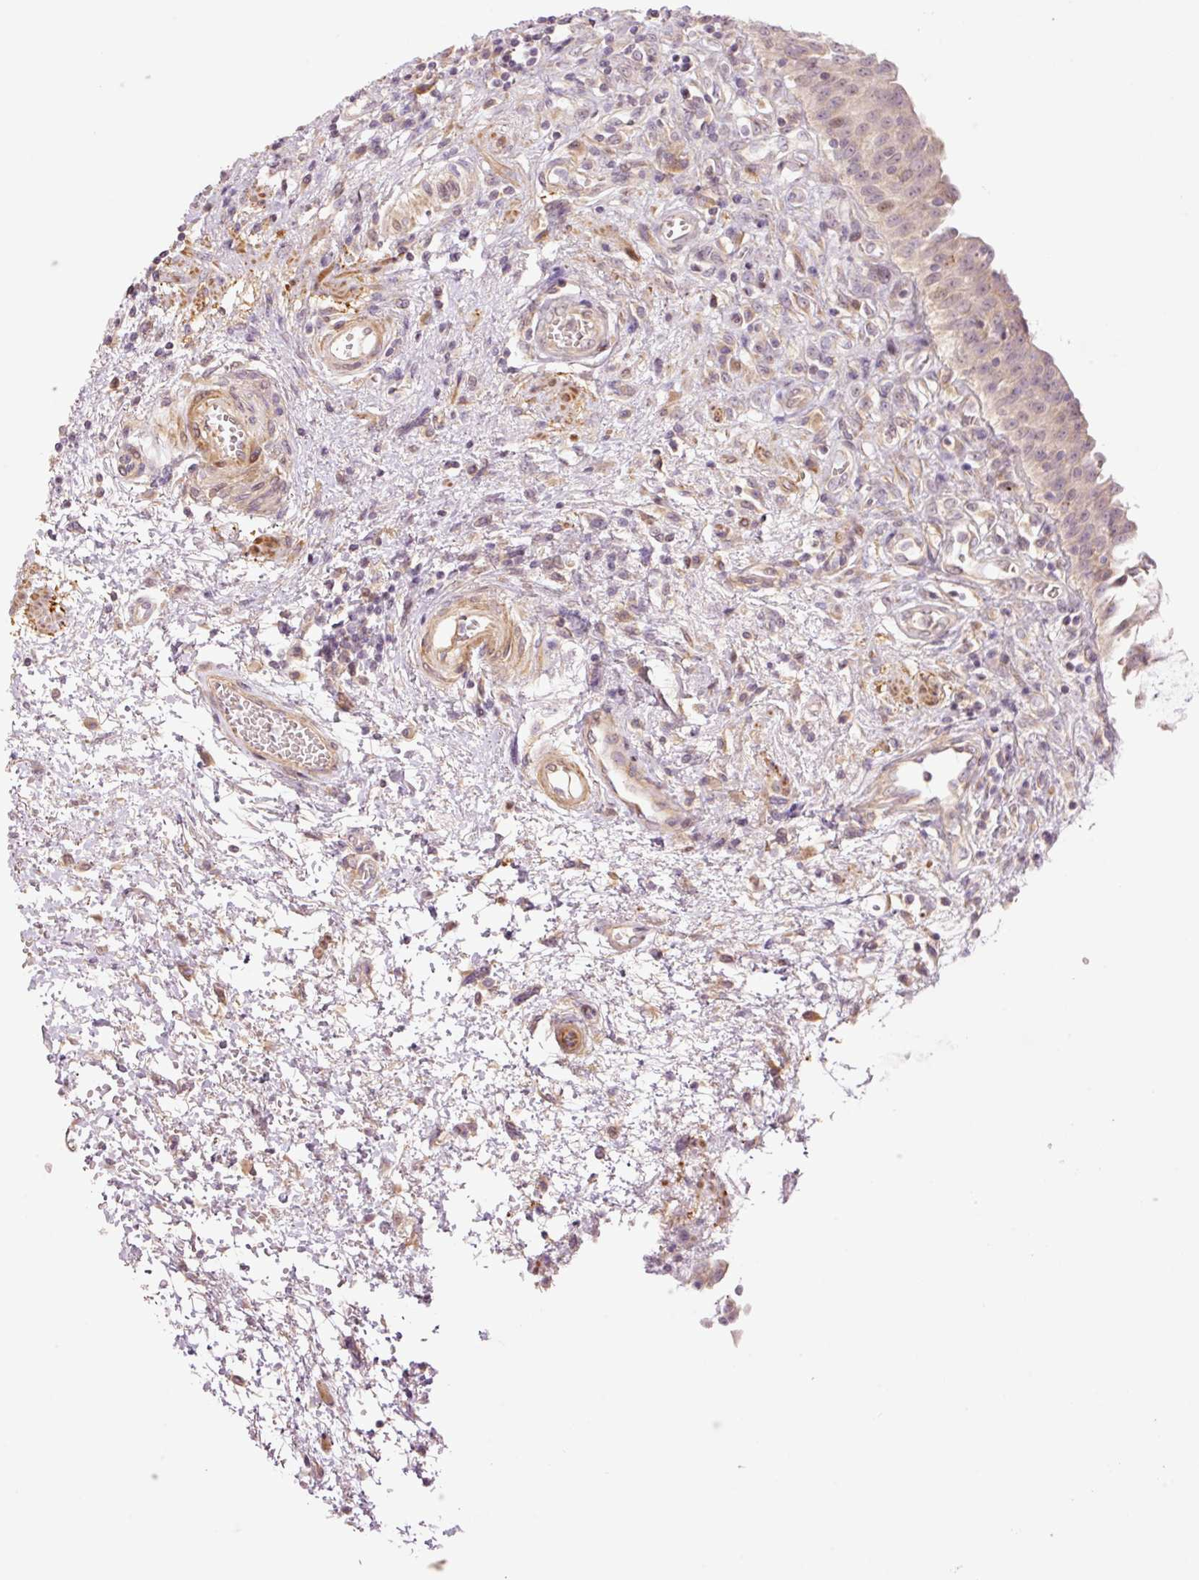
{"staining": {"intensity": "strong", "quantity": "<25%", "location": "cytoplasmic/membranous"}, "tissue": "urinary bladder", "cell_type": "Urothelial cells", "image_type": "normal", "snomed": [{"axis": "morphology", "description": "Normal tissue, NOS"}, {"axis": "topography", "description": "Urinary bladder"}], "caption": "Urinary bladder stained for a protein (brown) shows strong cytoplasmic/membranous positive expression in about <25% of urothelial cells.", "gene": "SLC29A3", "patient": {"sex": "male", "age": 71}}